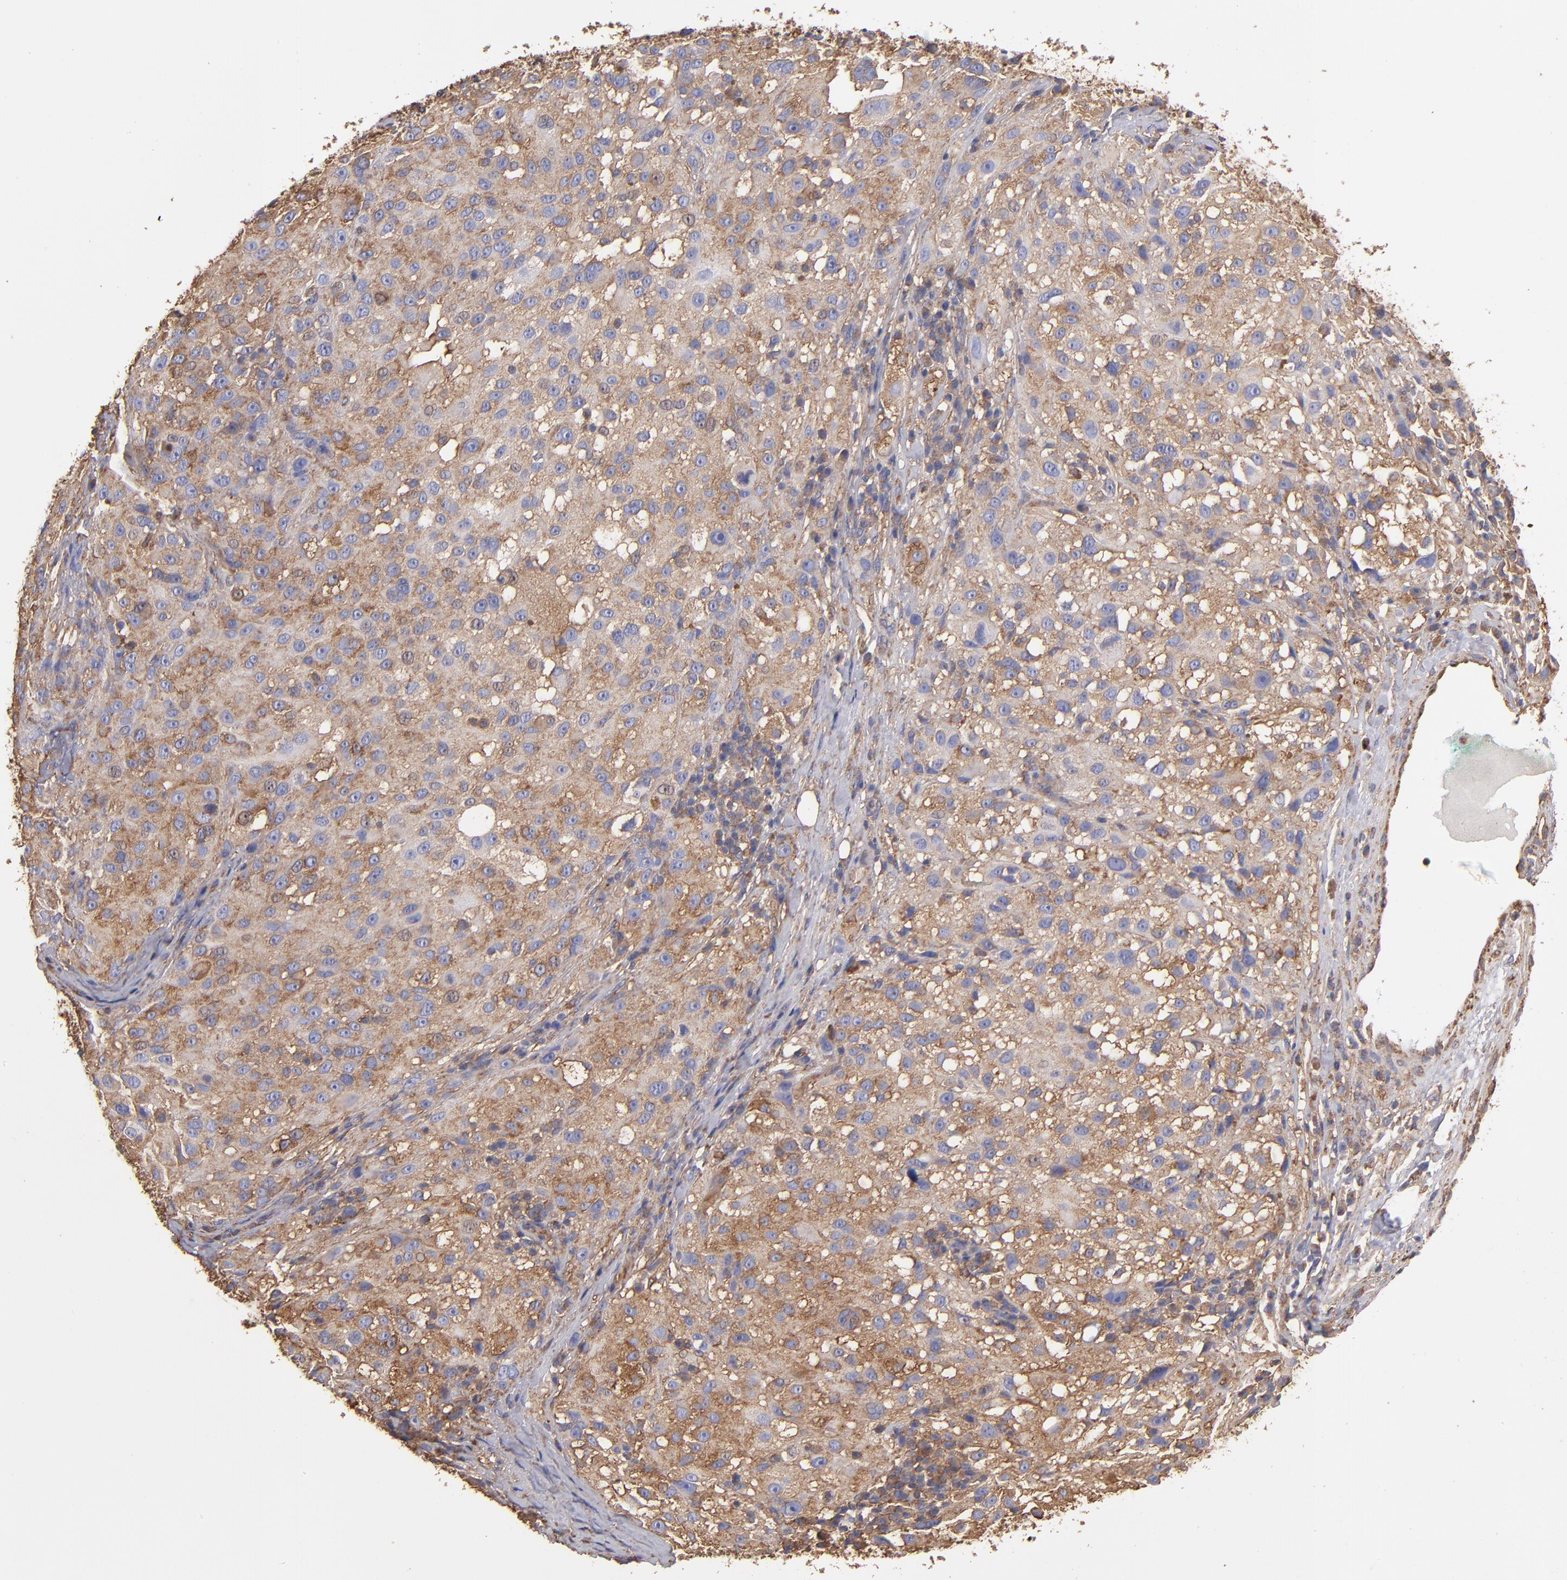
{"staining": {"intensity": "moderate", "quantity": ">75%", "location": "cytoplasmic/membranous"}, "tissue": "melanoma", "cell_type": "Tumor cells", "image_type": "cancer", "snomed": [{"axis": "morphology", "description": "Necrosis, NOS"}, {"axis": "morphology", "description": "Malignant melanoma, NOS"}, {"axis": "topography", "description": "Skin"}], "caption": "Human malignant melanoma stained with a brown dye reveals moderate cytoplasmic/membranous positive positivity in about >75% of tumor cells.", "gene": "MVP", "patient": {"sex": "female", "age": 87}}